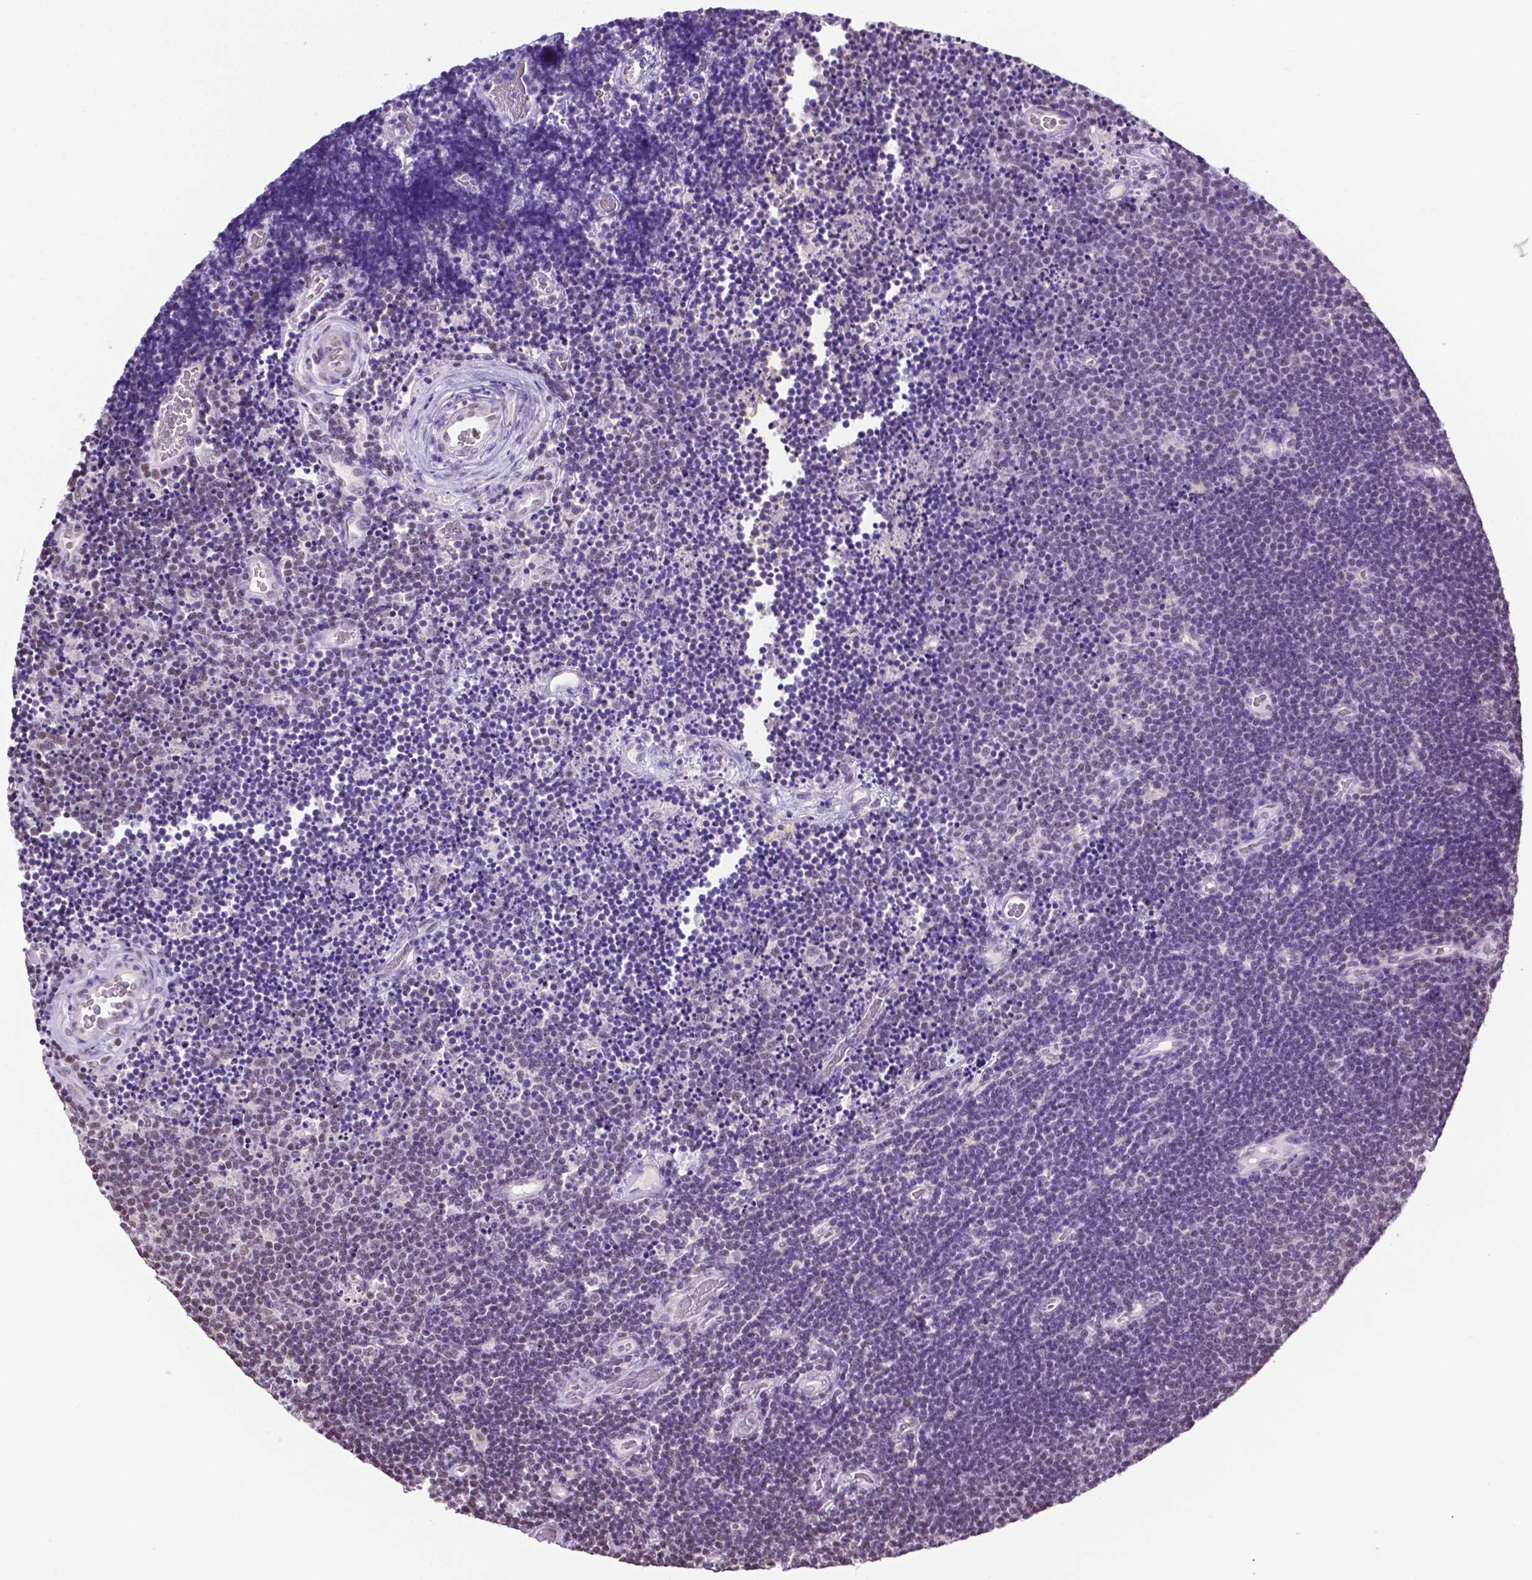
{"staining": {"intensity": "negative", "quantity": "none", "location": "none"}, "tissue": "lymphoma", "cell_type": "Tumor cells", "image_type": "cancer", "snomed": [{"axis": "morphology", "description": "Malignant lymphoma, non-Hodgkin's type, Low grade"}, {"axis": "topography", "description": "Brain"}], "caption": "An immunohistochemistry (IHC) image of lymphoma is shown. There is no staining in tumor cells of lymphoma.", "gene": "ABI2", "patient": {"sex": "female", "age": 66}}